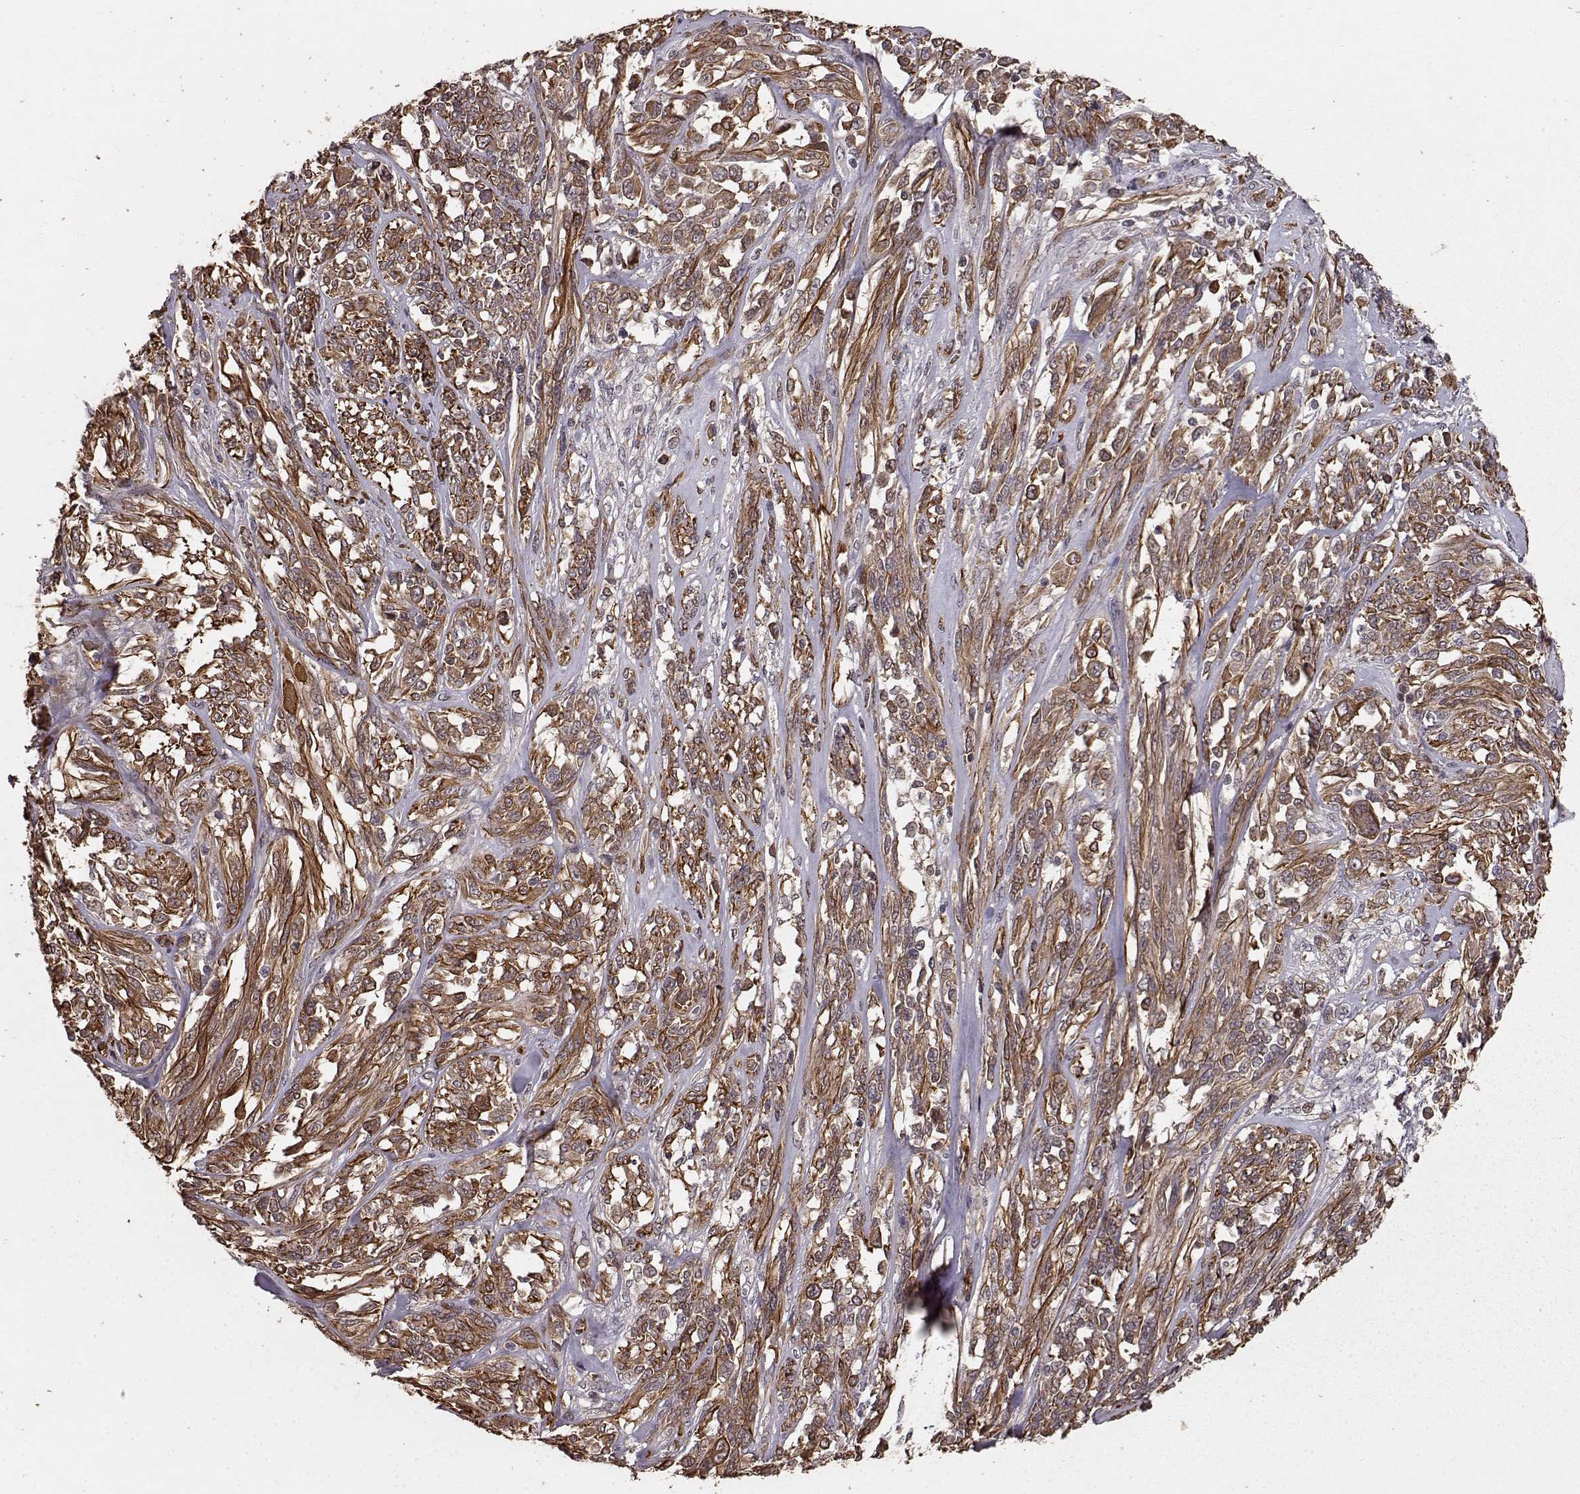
{"staining": {"intensity": "strong", "quantity": ">75%", "location": "cytoplasmic/membranous"}, "tissue": "melanoma", "cell_type": "Tumor cells", "image_type": "cancer", "snomed": [{"axis": "morphology", "description": "Malignant melanoma, NOS"}, {"axis": "topography", "description": "Skin"}], "caption": "Strong cytoplasmic/membranous expression for a protein is seen in approximately >75% of tumor cells of malignant melanoma using immunohistochemistry.", "gene": "USP15", "patient": {"sex": "female", "age": 91}}